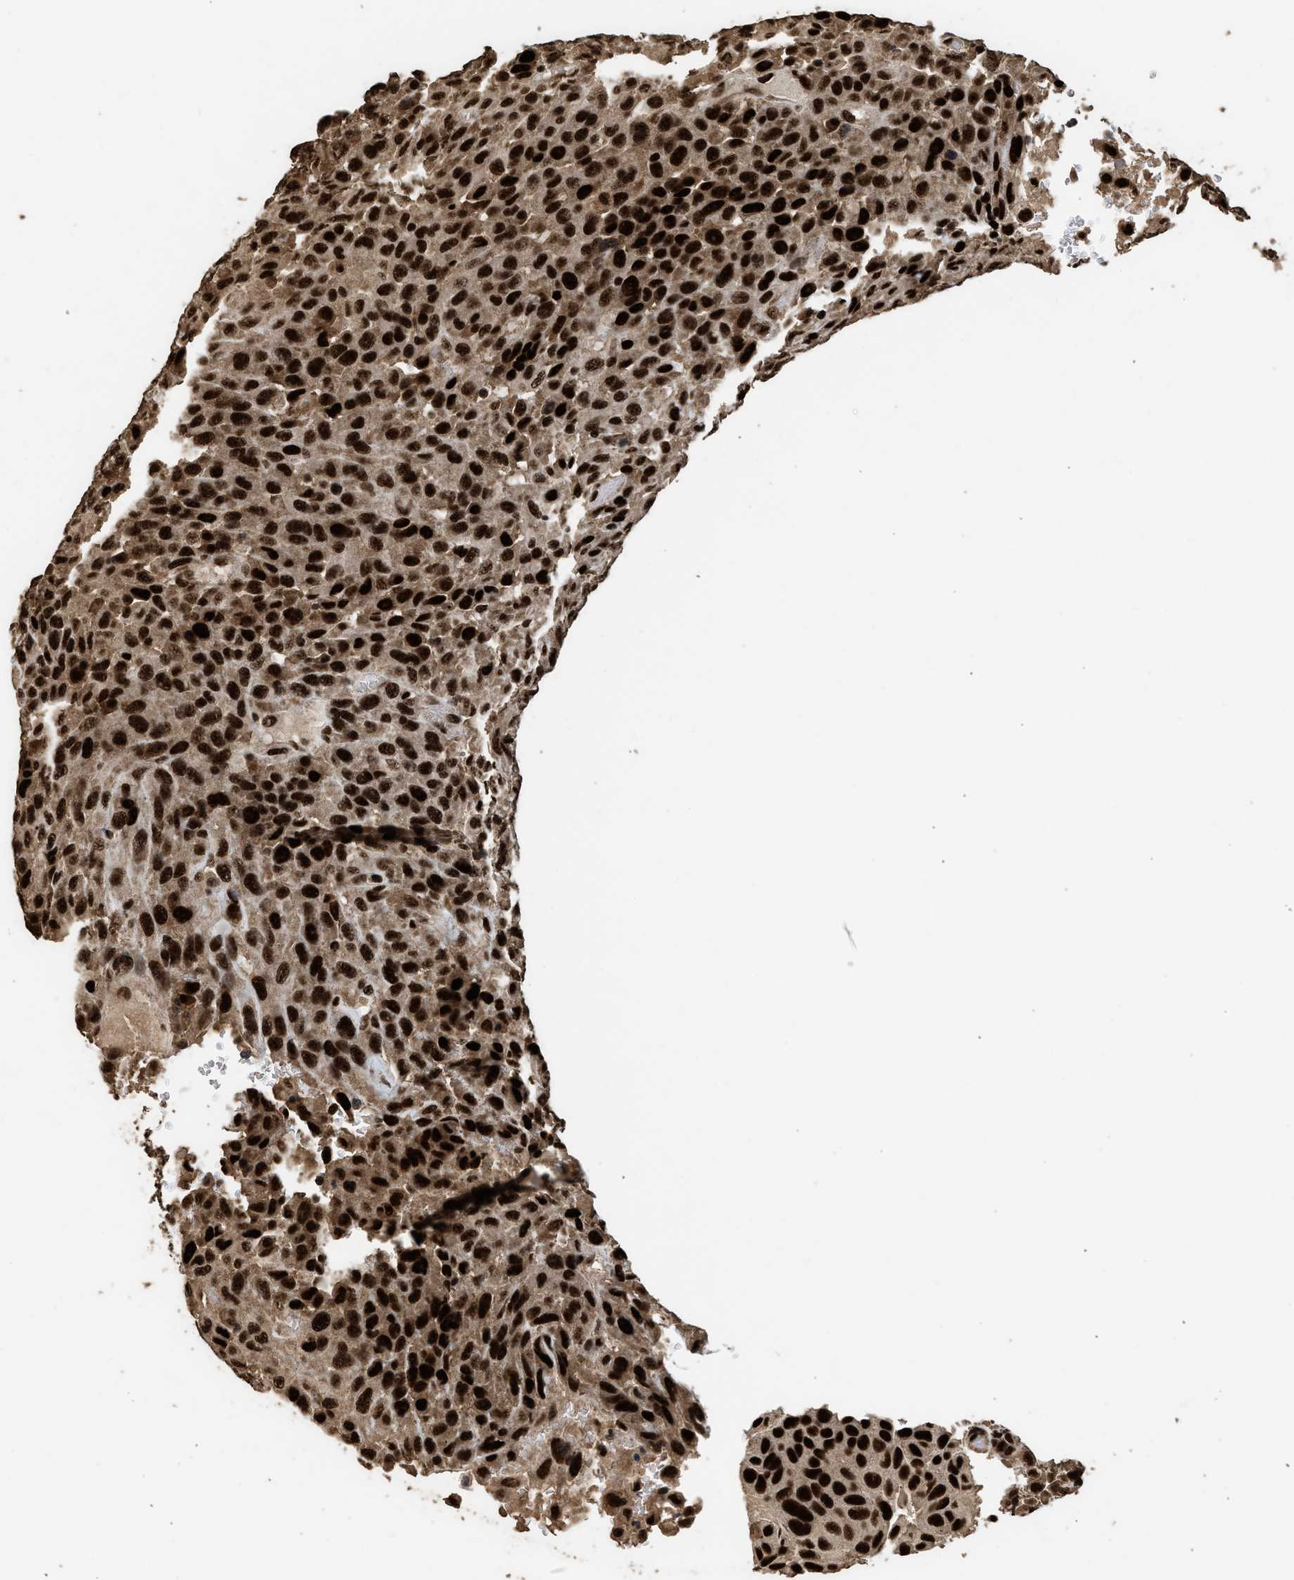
{"staining": {"intensity": "strong", "quantity": ">75%", "location": "cytoplasmic/membranous,nuclear"}, "tissue": "urothelial cancer", "cell_type": "Tumor cells", "image_type": "cancer", "snomed": [{"axis": "morphology", "description": "Urothelial carcinoma, High grade"}, {"axis": "topography", "description": "Urinary bladder"}], "caption": "IHC of human urothelial cancer shows high levels of strong cytoplasmic/membranous and nuclear staining in about >75% of tumor cells.", "gene": "PPP4R3B", "patient": {"sex": "male", "age": 66}}